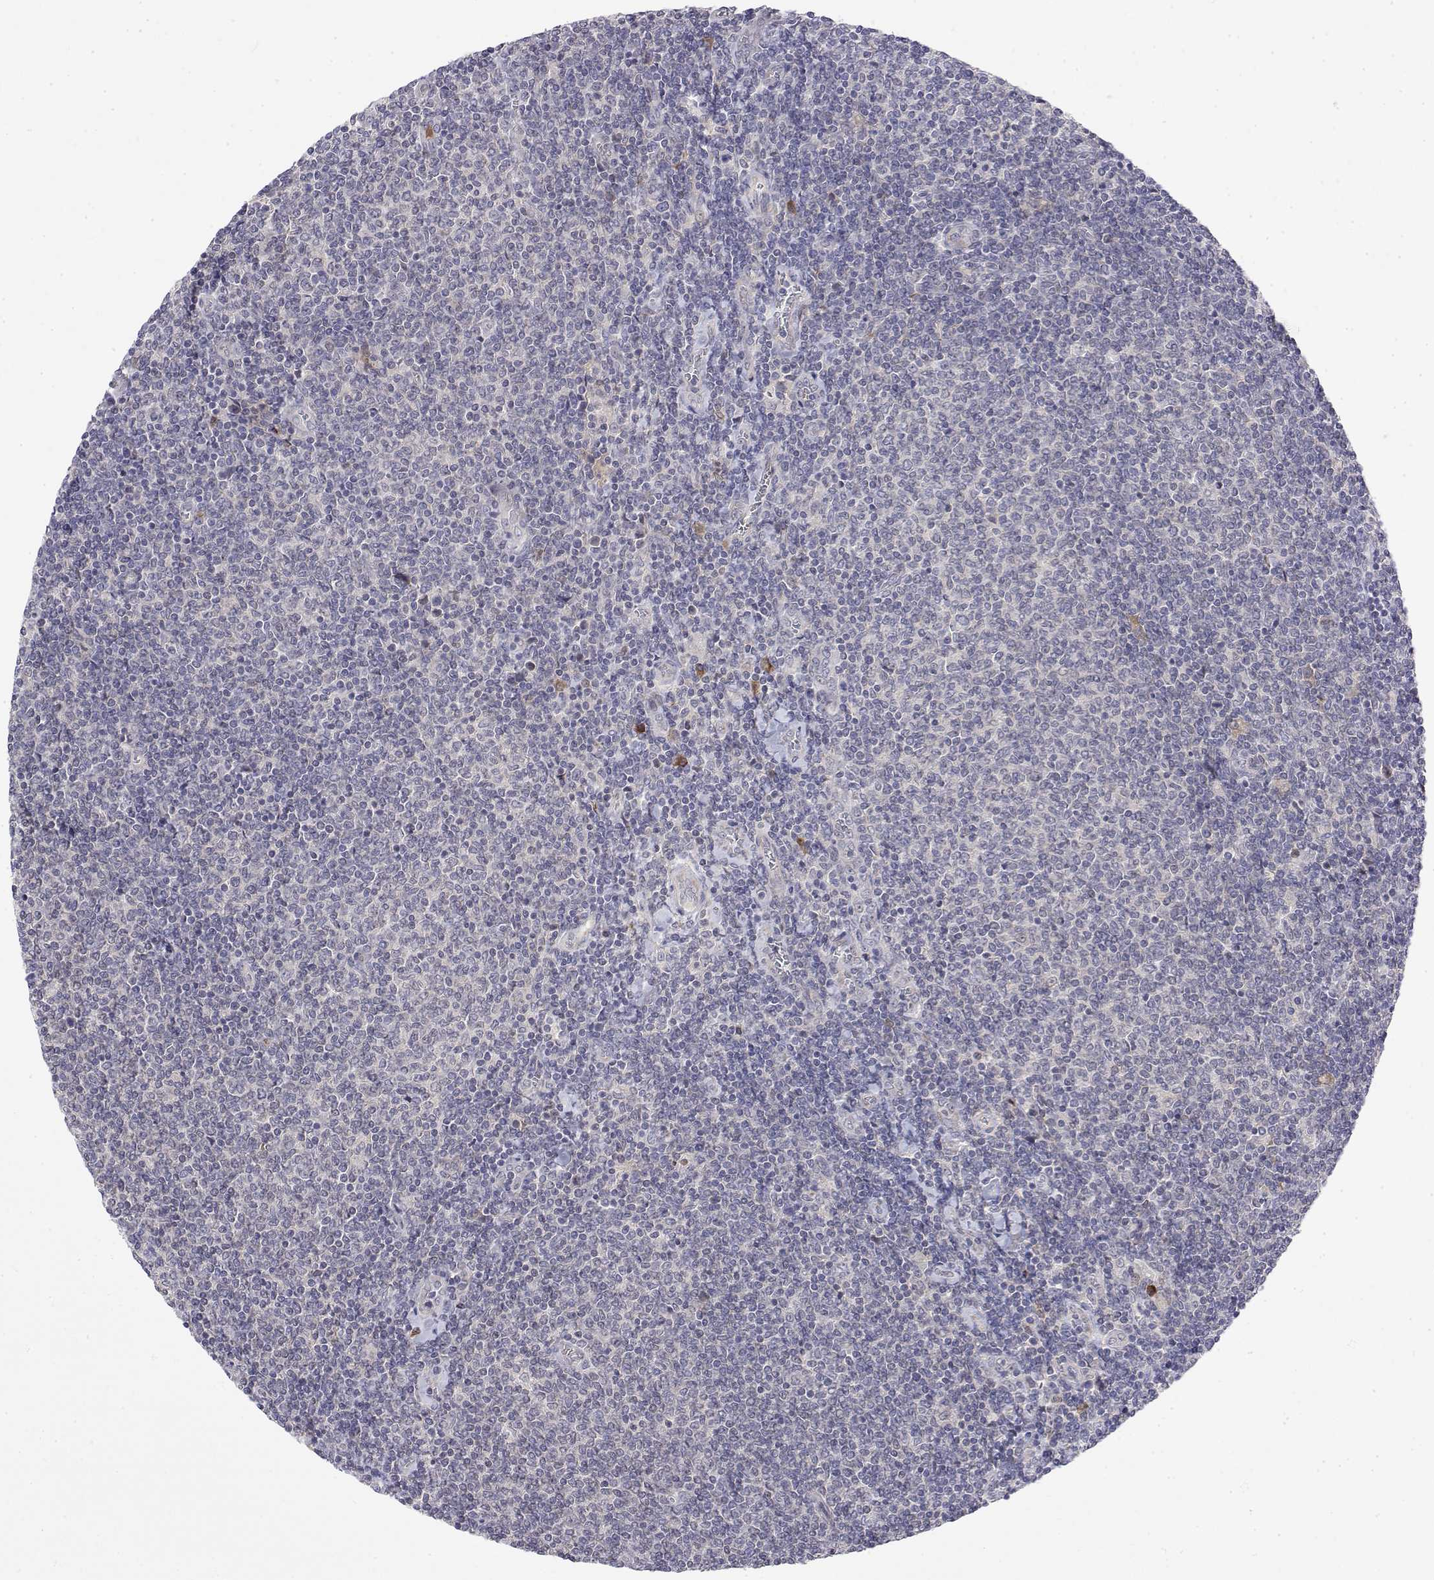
{"staining": {"intensity": "negative", "quantity": "none", "location": "none"}, "tissue": "lymphoma", "cell_type": "Tumor cells", "image_type": "cancer", "snomed": [{"axis": "morphology", "description": "Malignant lymphoma, non-Hodgkin's type, Low grade"}, {"axis": "topography", "description": "Lymph node"}], "caption": "DAB immunohistochemical staining of lymphoma displays no significant positivity in tumor cells.", "gene": "IGFBP4", "patient": {"sex": "male", "age": 52}}